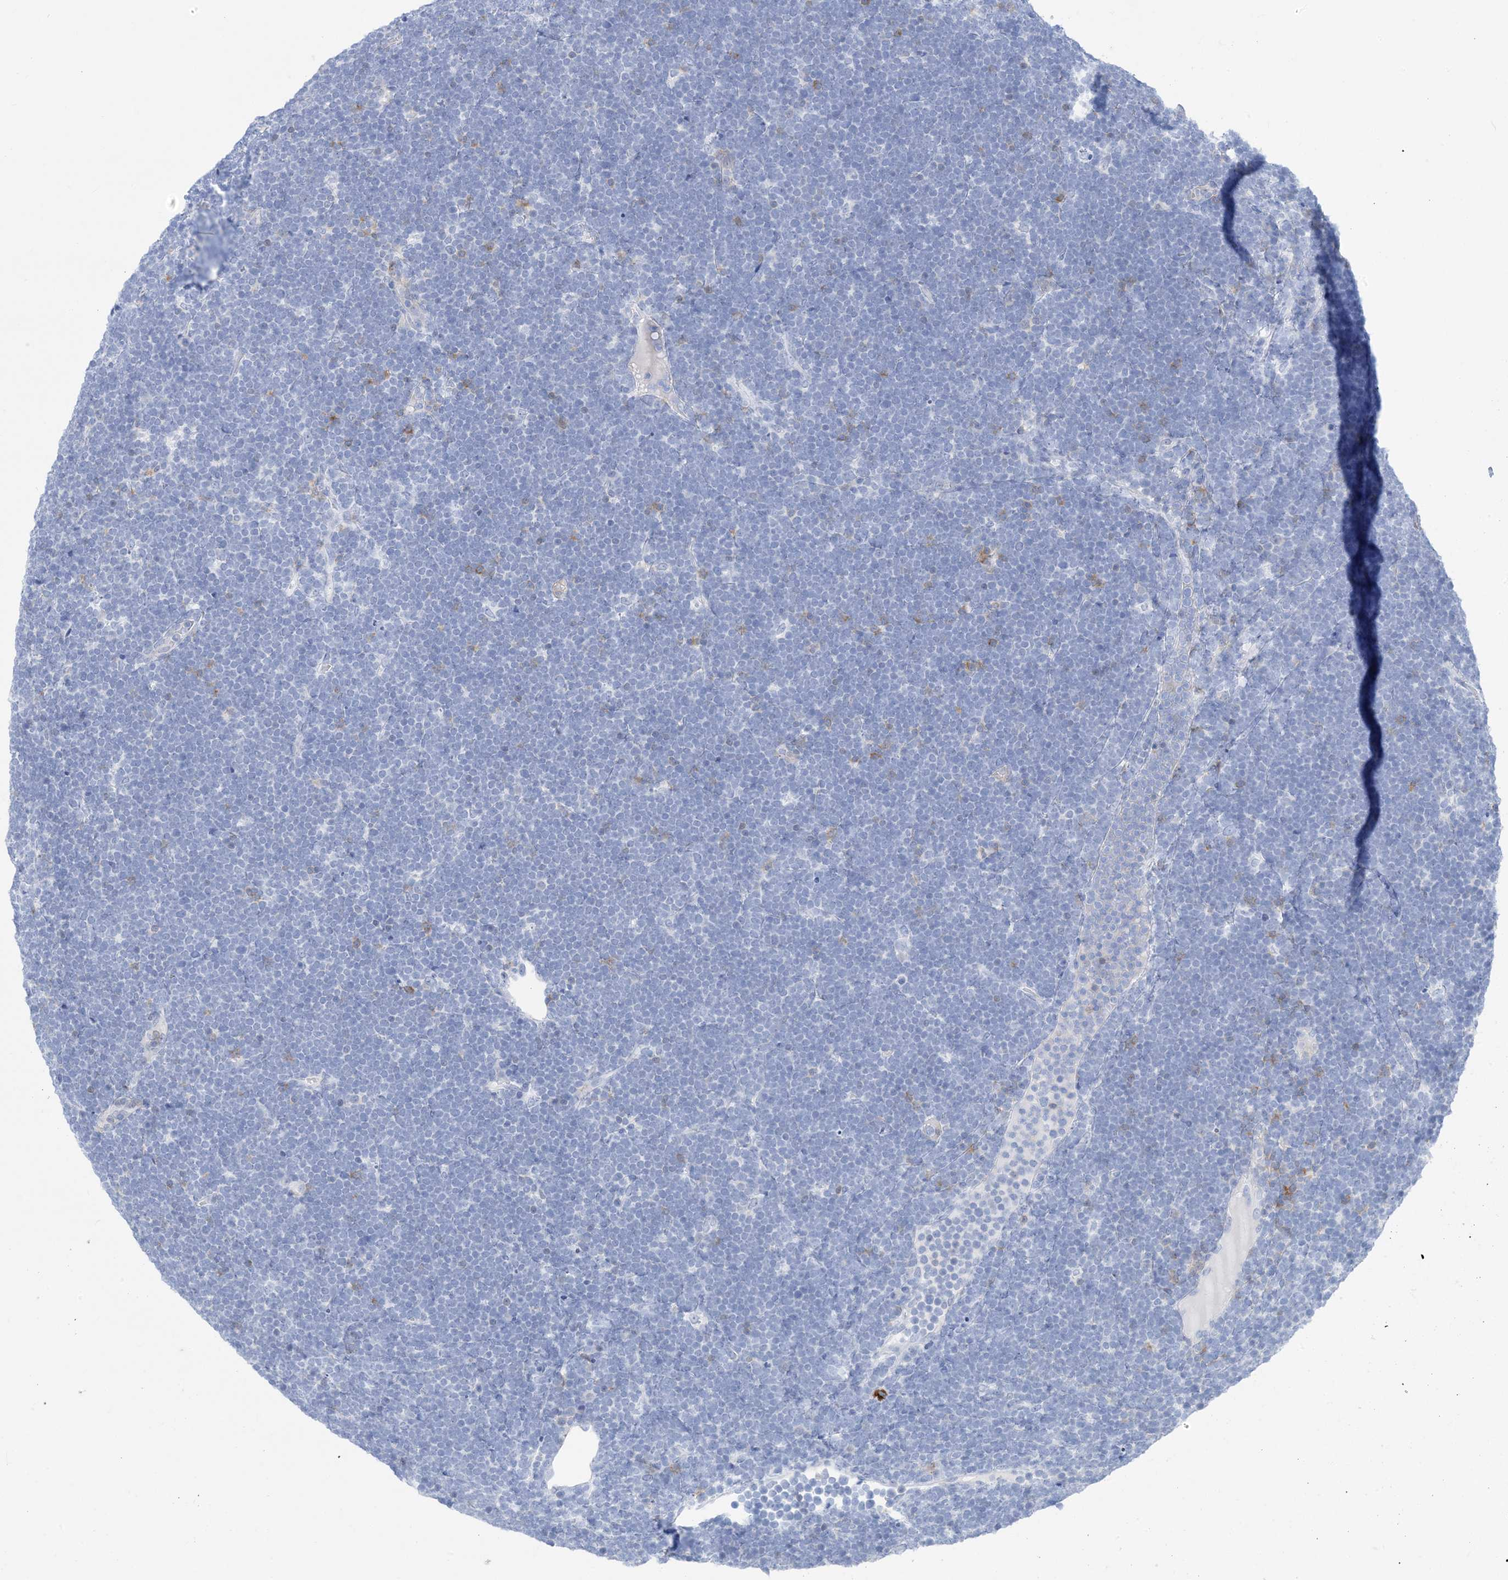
{"staining": {"intensity": "negative", "quantity": "none", "location": "none"}, "tissue": "lymphoma", "cell_type": "Tumor cells", "image_type": "cancer", "snomed": [{"axis": "morphology", "description": "Malignant lymphoma, non-Hodgkin's type, High grade"}, {"axis": "topography", "description": "Lymph node"}], "caption": "This is an IHC micrograph of lymphoma. There is no expression in tumor cells.", "gene": "SH3YL1", "patient": {"sex": "male", "age": 13}}